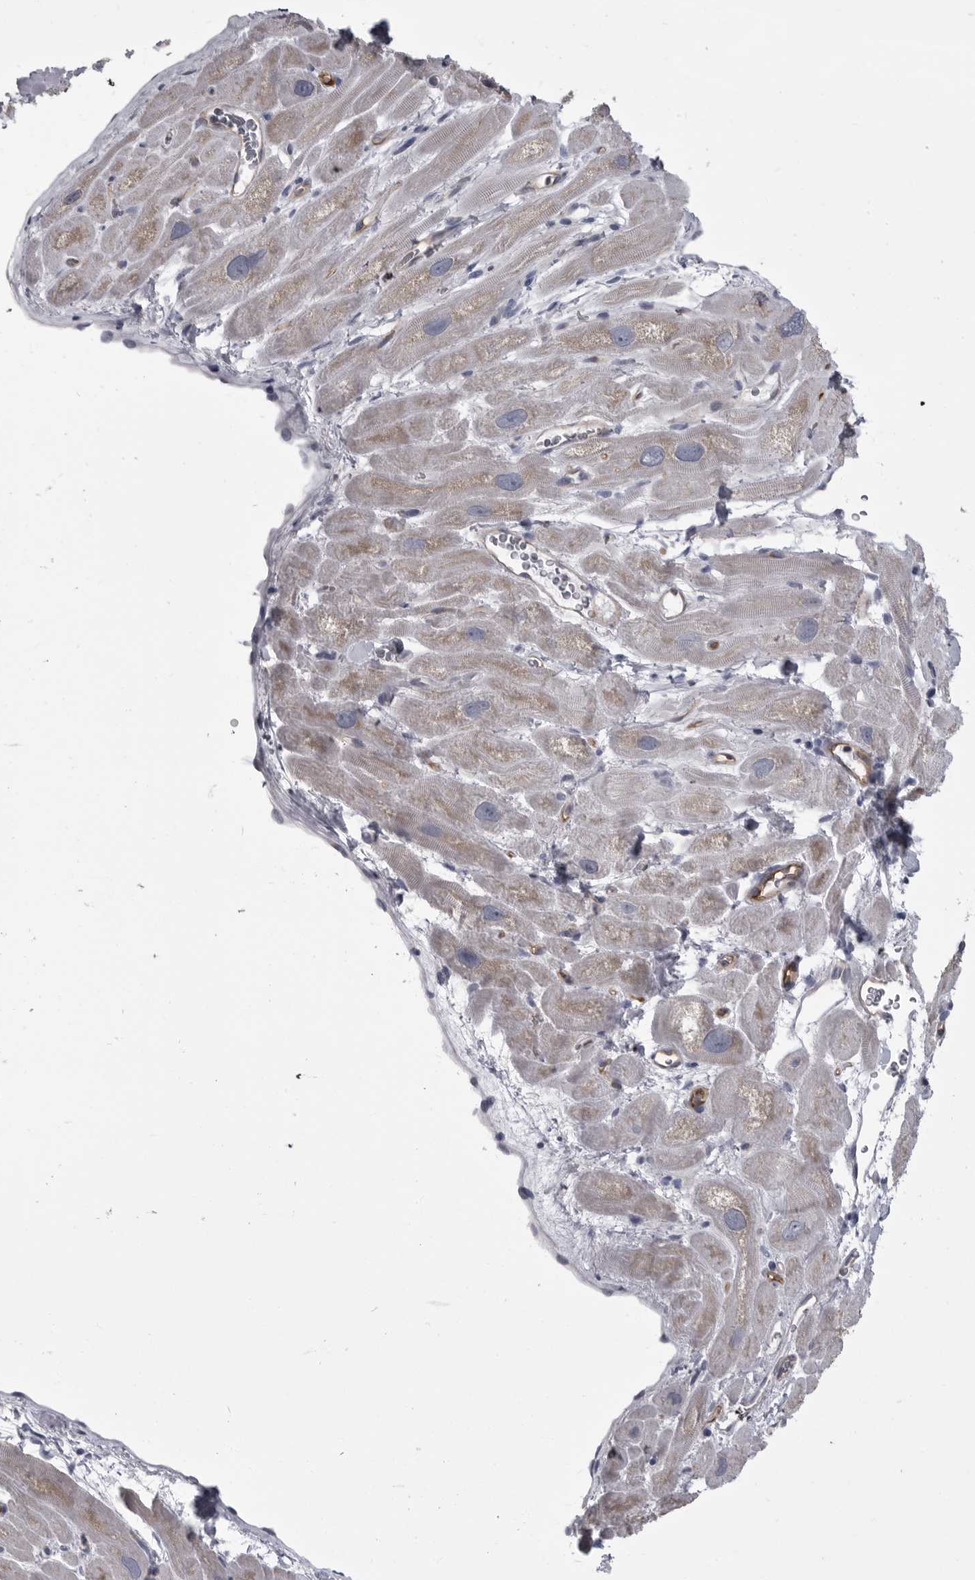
{"staining": {"intensity": "moderate", "quantity": ">75%", "location": "cytoplasmic/membranous"}, "tissue": "heart muscle", "cell_type": "Cardiomyocytes", "image_type": "normal", "snomed": [{"axis": "morphology", "description": "Normal tissue, NOS"}, {"axis": "topography", "description": "Heart"}], "caption": "This is an image of immunohistochemistry staining of benign heart muscle, which shows moderate expression in the cytoplasmic/membranous of cardiomyocytes.", "gene": "OPLAH", "patient": {"sex": "male", "age": 49}}